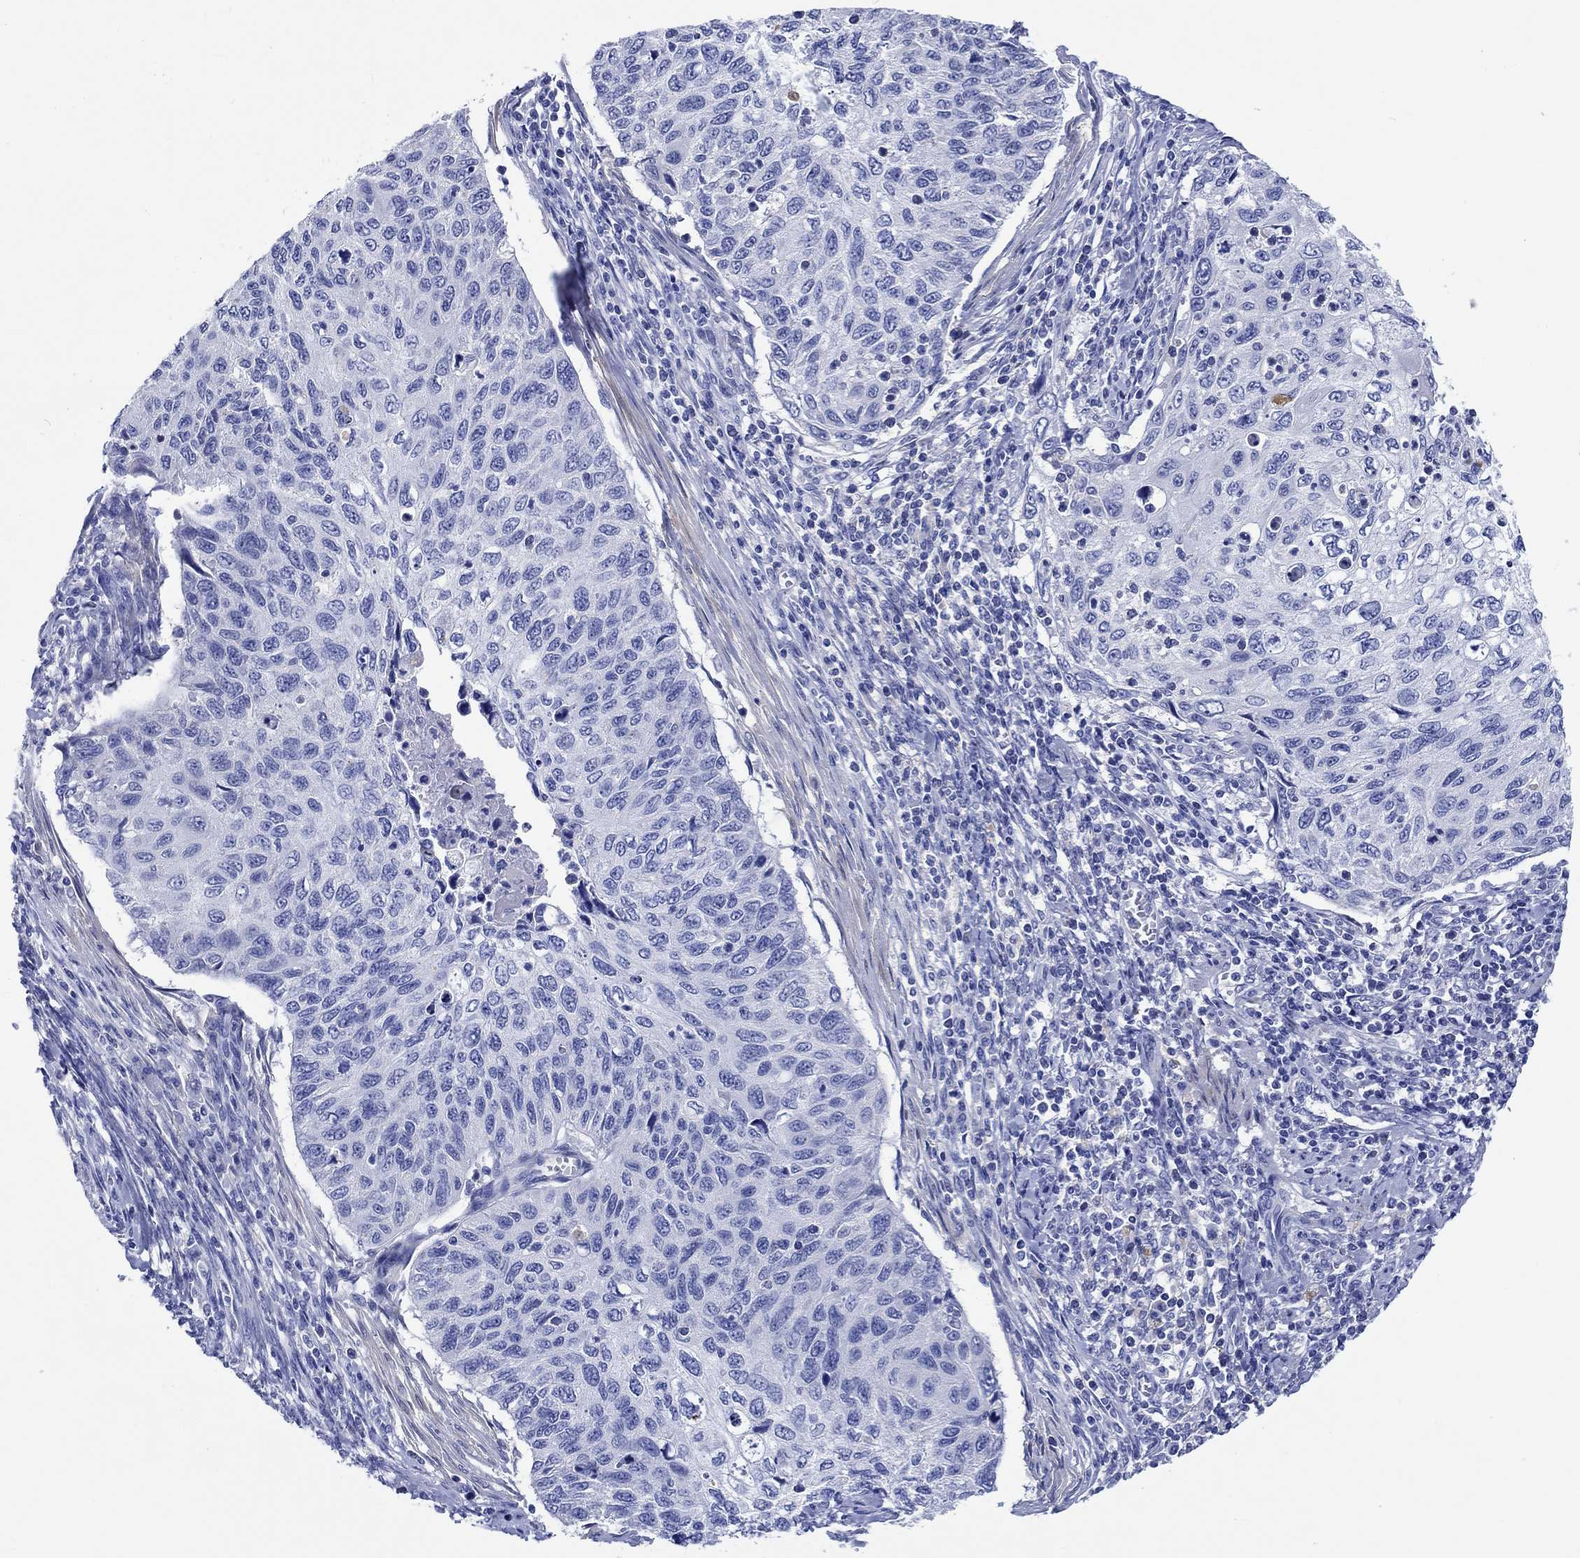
{"staining": {"intensity": "negative", "quantity": "none", "location": "none"}, "tissue": "cervical cancer", "cell_type": "Tumor cells", "image_type": "cancer", "snomed": [{"axis": "morphology", "description": "Squamous cell carcinoma, NOS"}, {"axis": "topography", "description": "Cervix"}], "caption": "IHC photomicrograph of human squamous cell carcinoma (cervical) stained for a protein (brown), which shows no staining in tumor cells.", "gene": "SHISA4", "patient": {"sex": "female", "age": 70}}